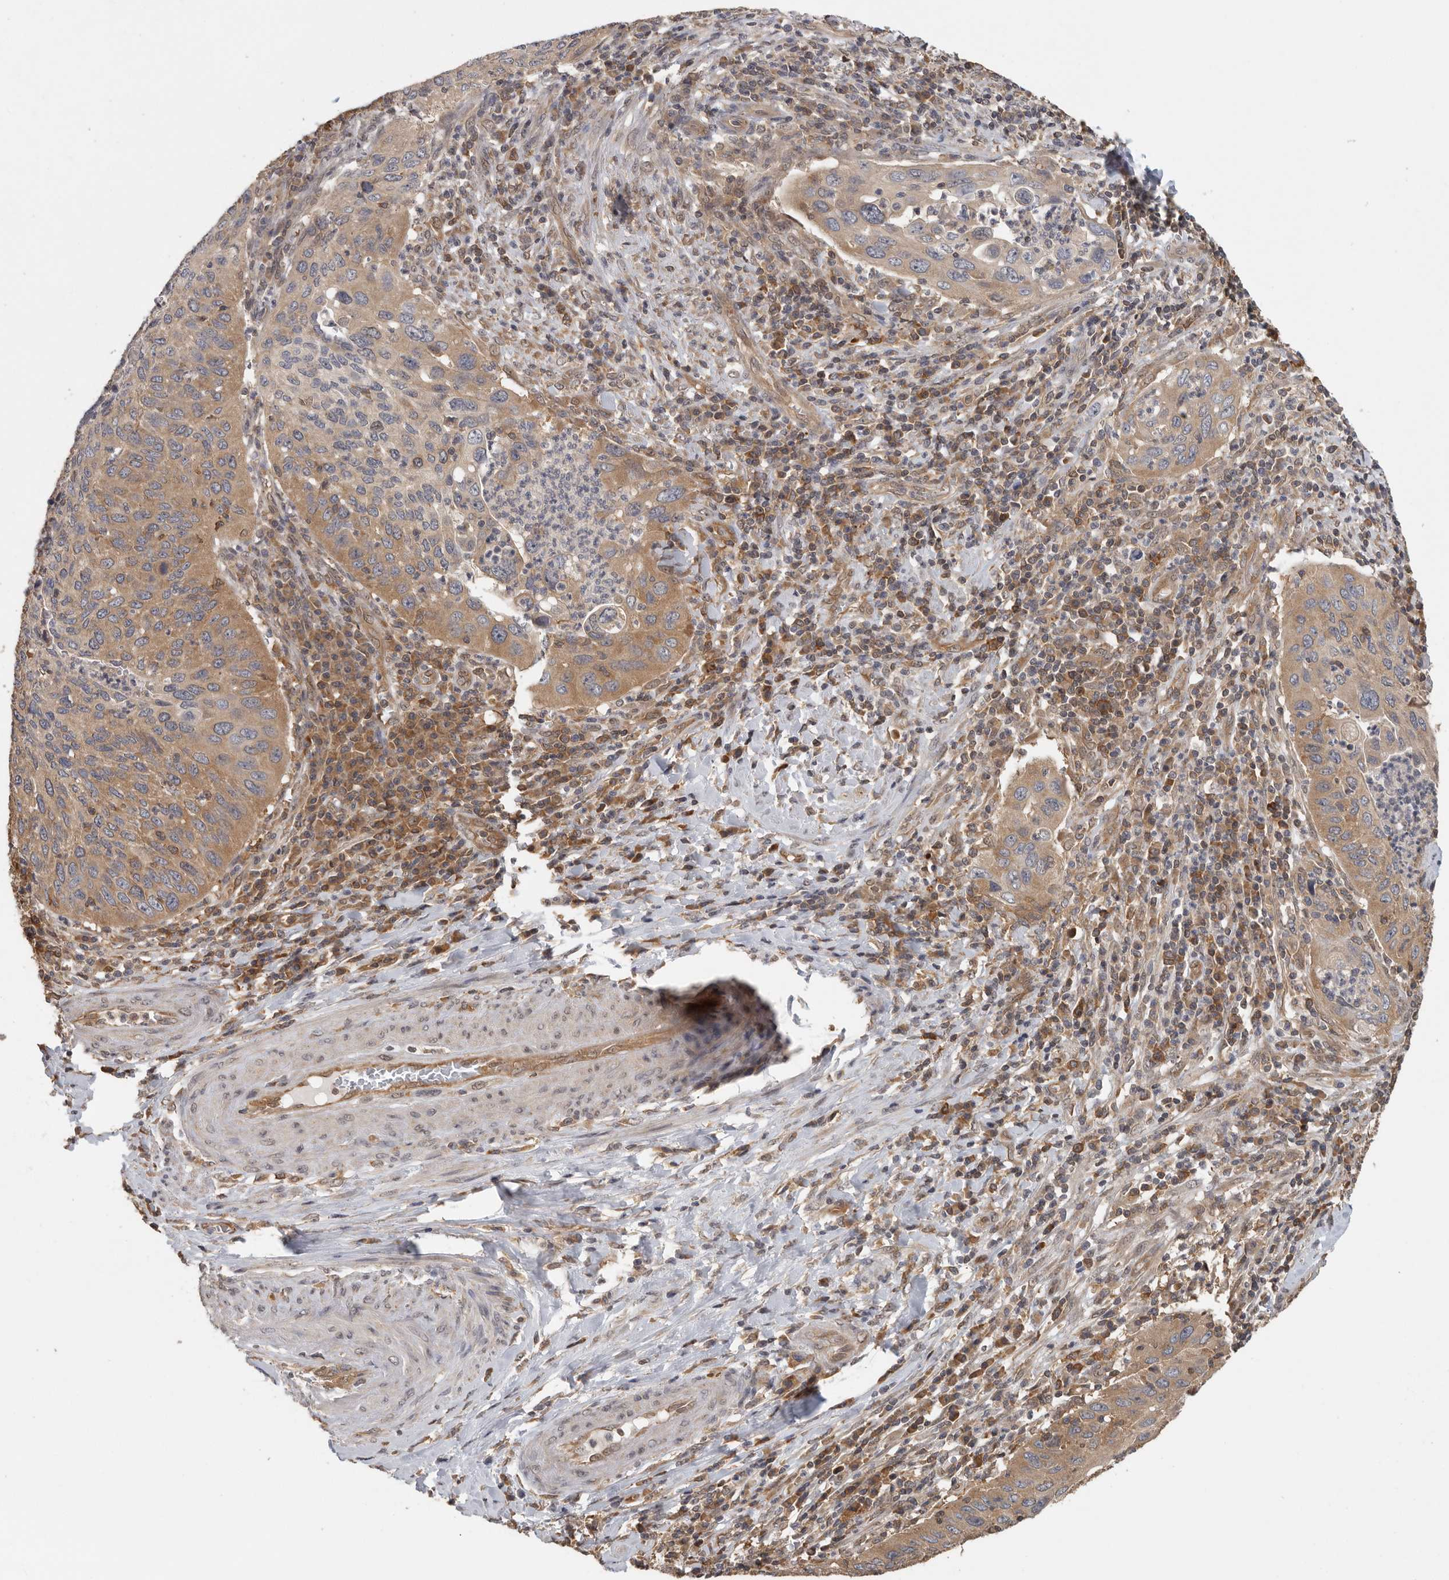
{"staining": {"intensity": "moderate", "quantity": ">75%", "location": "cytoplasmic/membranous"}, "tissue": "cervical cancer", "cell_type": "Tumor cells", "image_type": "cancer", "snomed": [{"axis": "morphology", "description": "Squamous cell carcinoma, NOS"}, {"axis": "topography", "description": "Cervix"}], "caption": "Protein staining by IHC exhibits moderate cytoplasmic/membranous positivity in approximately >75% of tumor cells in cervical cancer (squamous cell carcinoma). The staining was performed using DAB, with brown indicating positive protein expression. Nuclei are stained blue with hematoxylin.", "gene": "CCT8", "patient": {"sex": "female", "age": 38}}